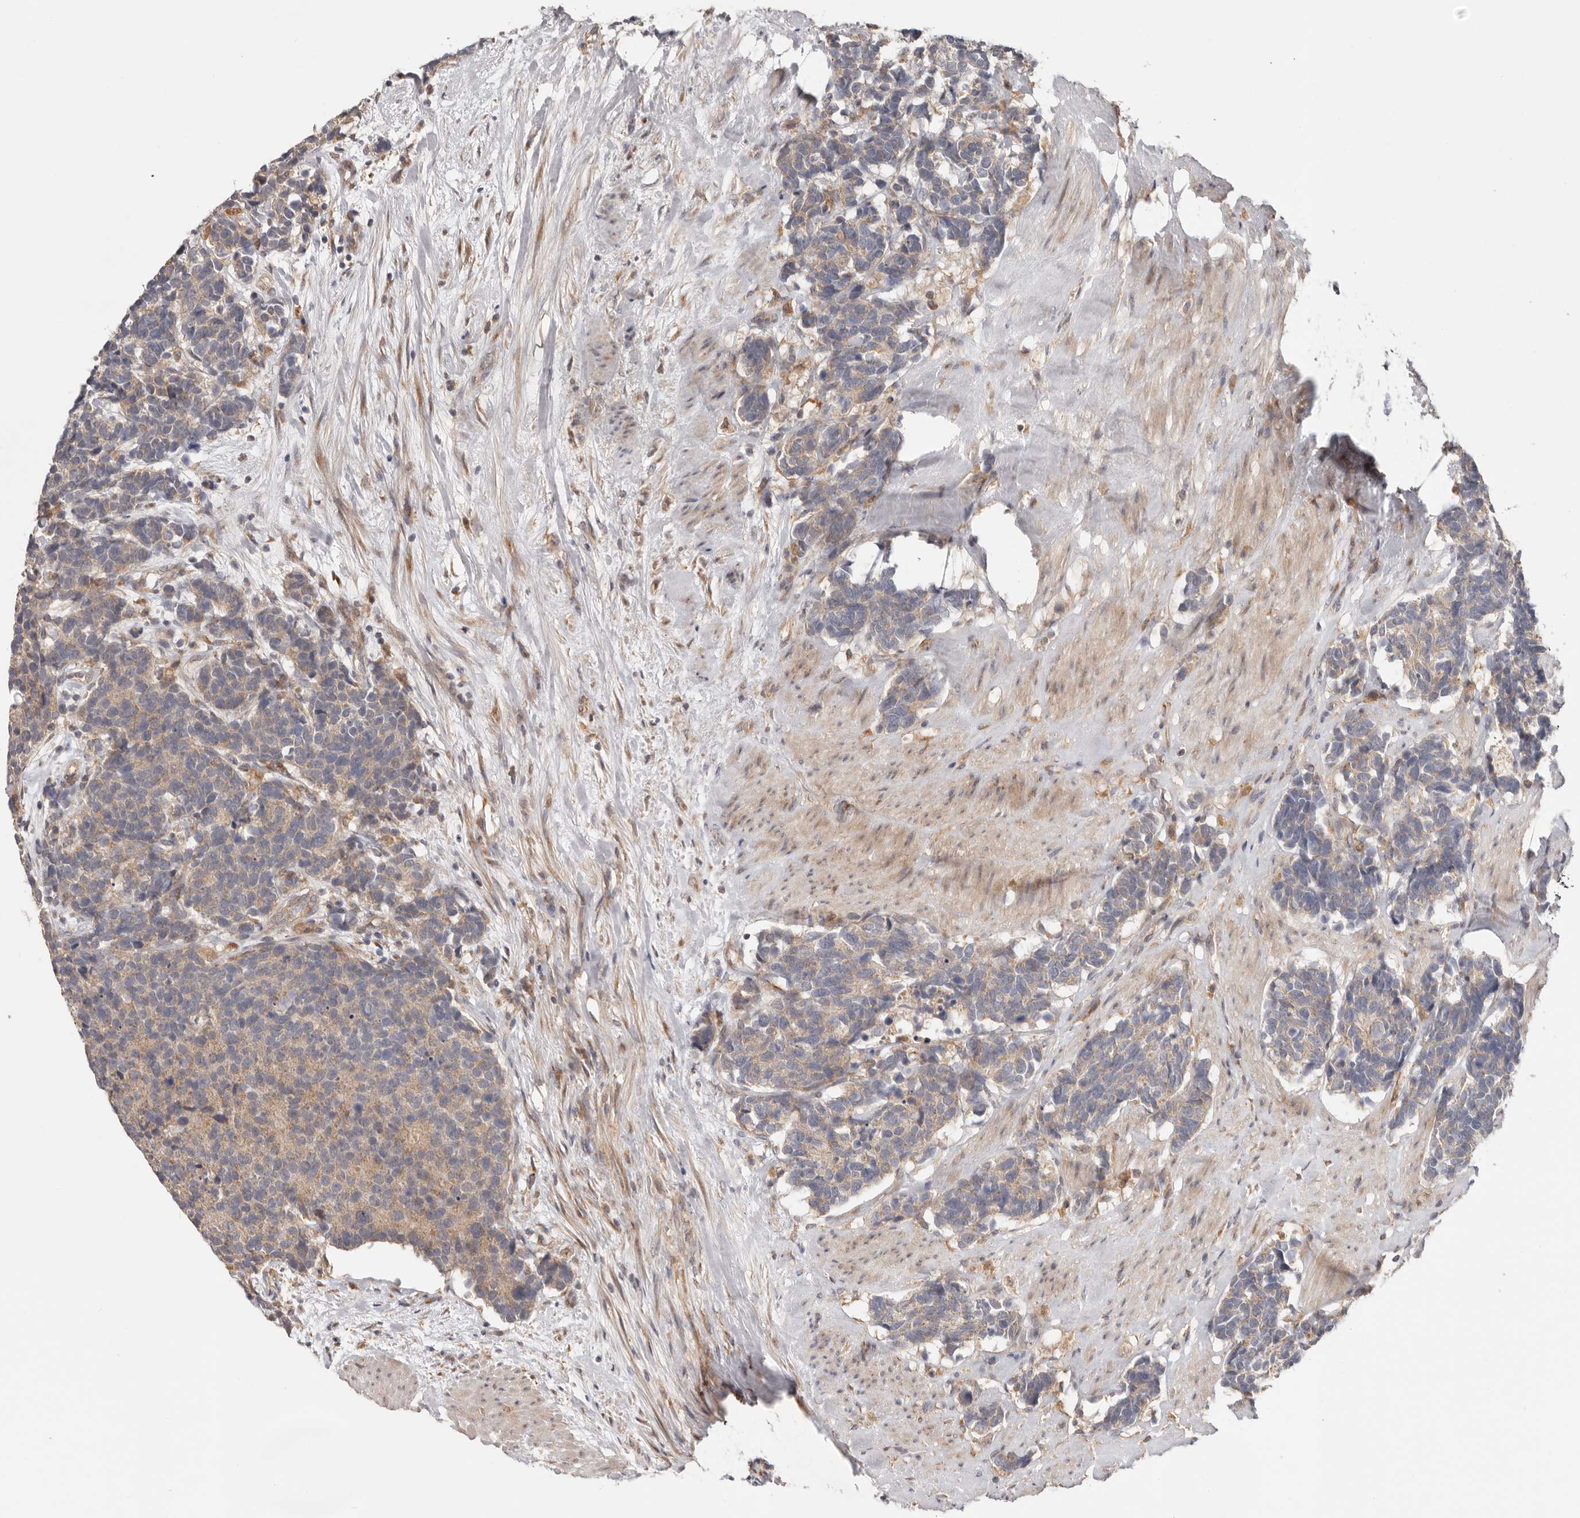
{"staining": {"intensity": "weak", "quantity": "25%-75%", "location": "cytoplasmic/membranous"}, "tissue": "carcinoid", "cell_type": "Tumor cells", "image_type": "cancer", "snomed": [{"axis": "morphology", "description": "Carcinoma, NOS"}, {"axis": "morphology", "description": "Carcinoid, malignant, NOS"}, {"axis": "topography", "description": "Urinary bladder"}], "caption": "Protein staining of carcinoma tissue displays weak cytoplasmic/membranous expression in about 25%-75% of tumor cells.", "gene": "LRP6", "patient": {"sex": "male", "age": 57}}